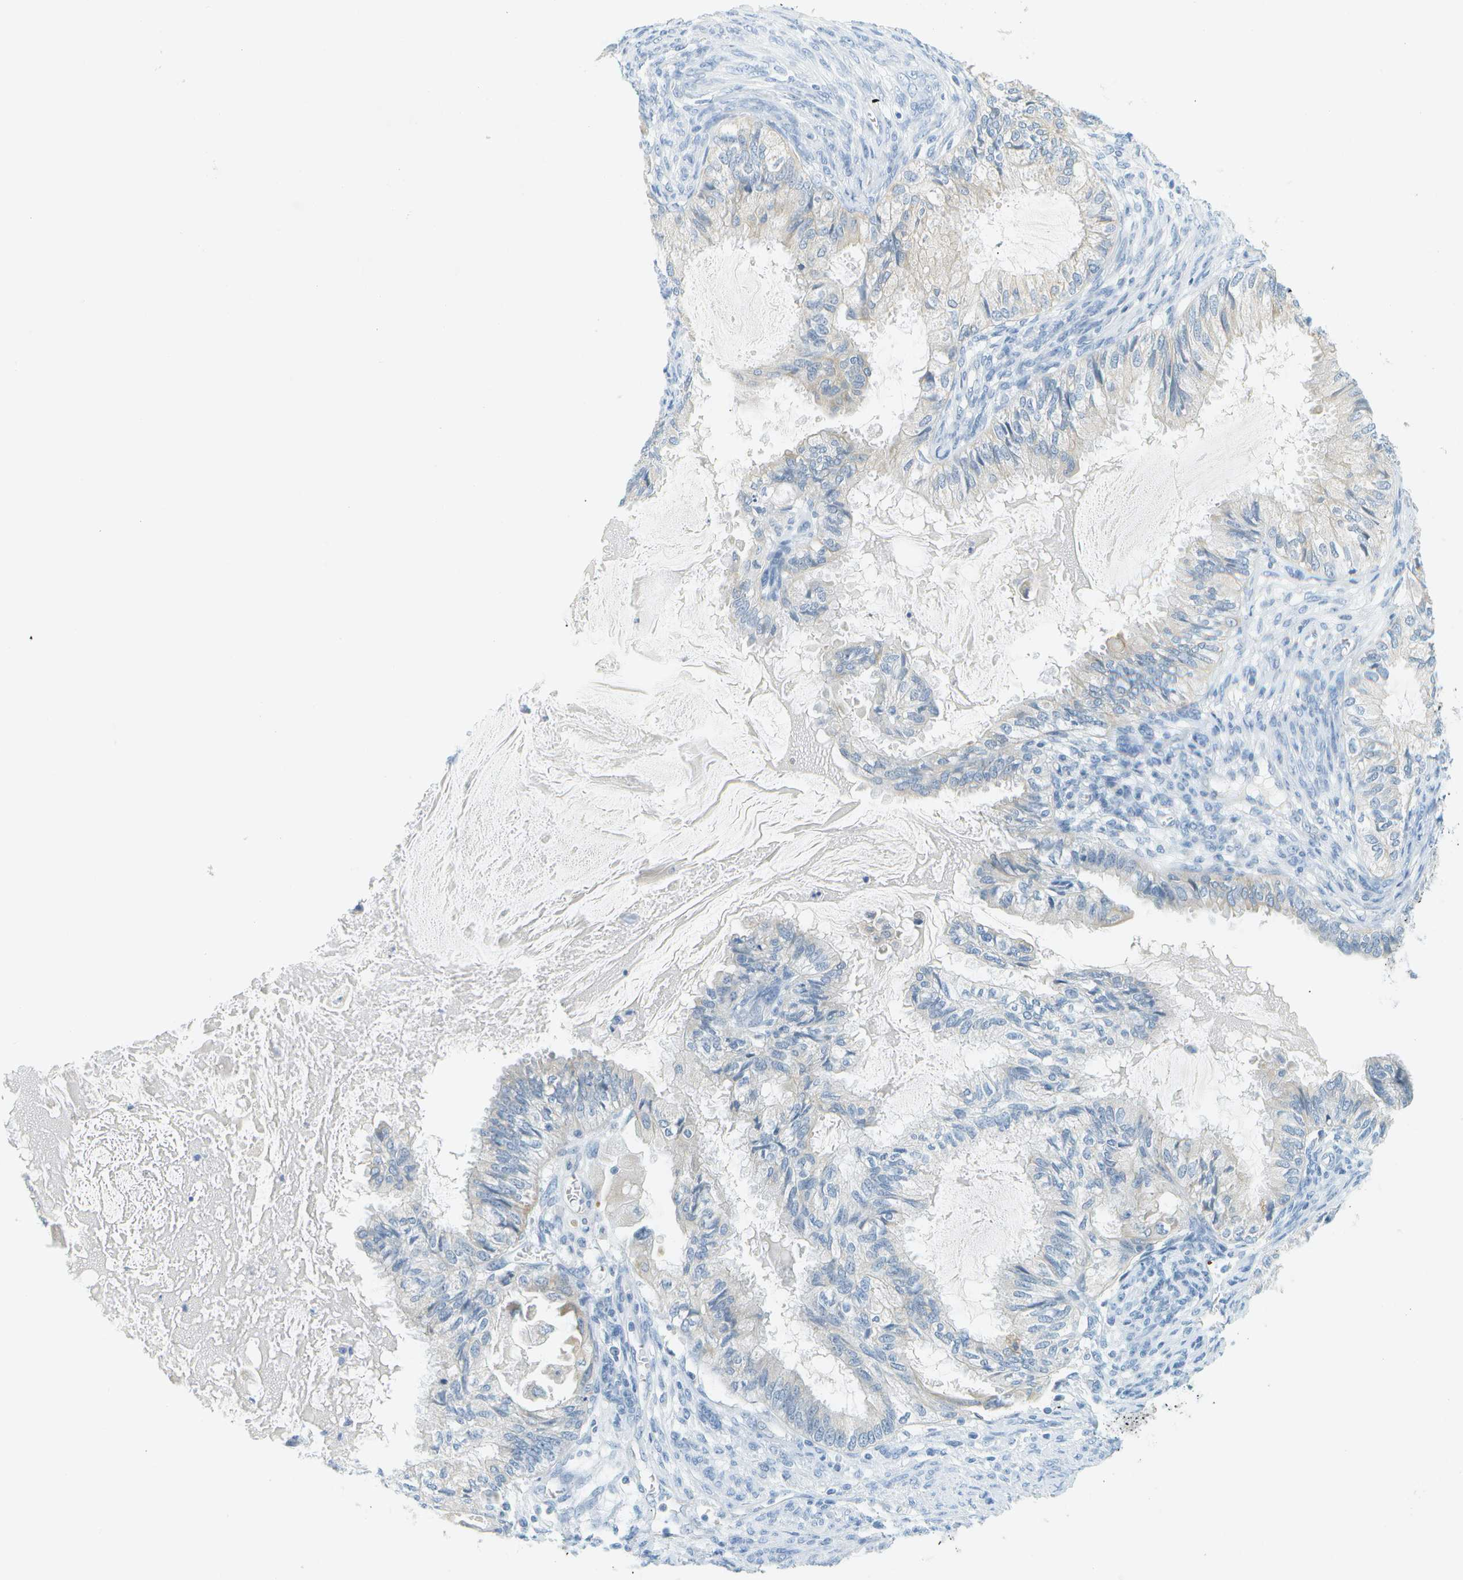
{"staining": {"intensity": "moderate", "quantity": "<25%", "location": "cytoplasmic/membranous"}, "tissue": "cervical cancer", "cell_type": "Tumor cells", "image_type": "cancer", "snomed": [{"axis": "morphology", "description": "Normal tissue, NOS"}, {"axis": "morphology", "description": "Adenocarcinoma, NOS"}, {"axis": "topography", "description": "Cervix"}, {"axis": "topography", "description": "Endometrium"}], "caption": "Protein analysis of cervical cancer tissue exhibits moderate cytoplasmic/membranous staining in about <25% of tumor cells.", "gene": "SMYD5", "patient": {"sex": "female", "age": 86}}